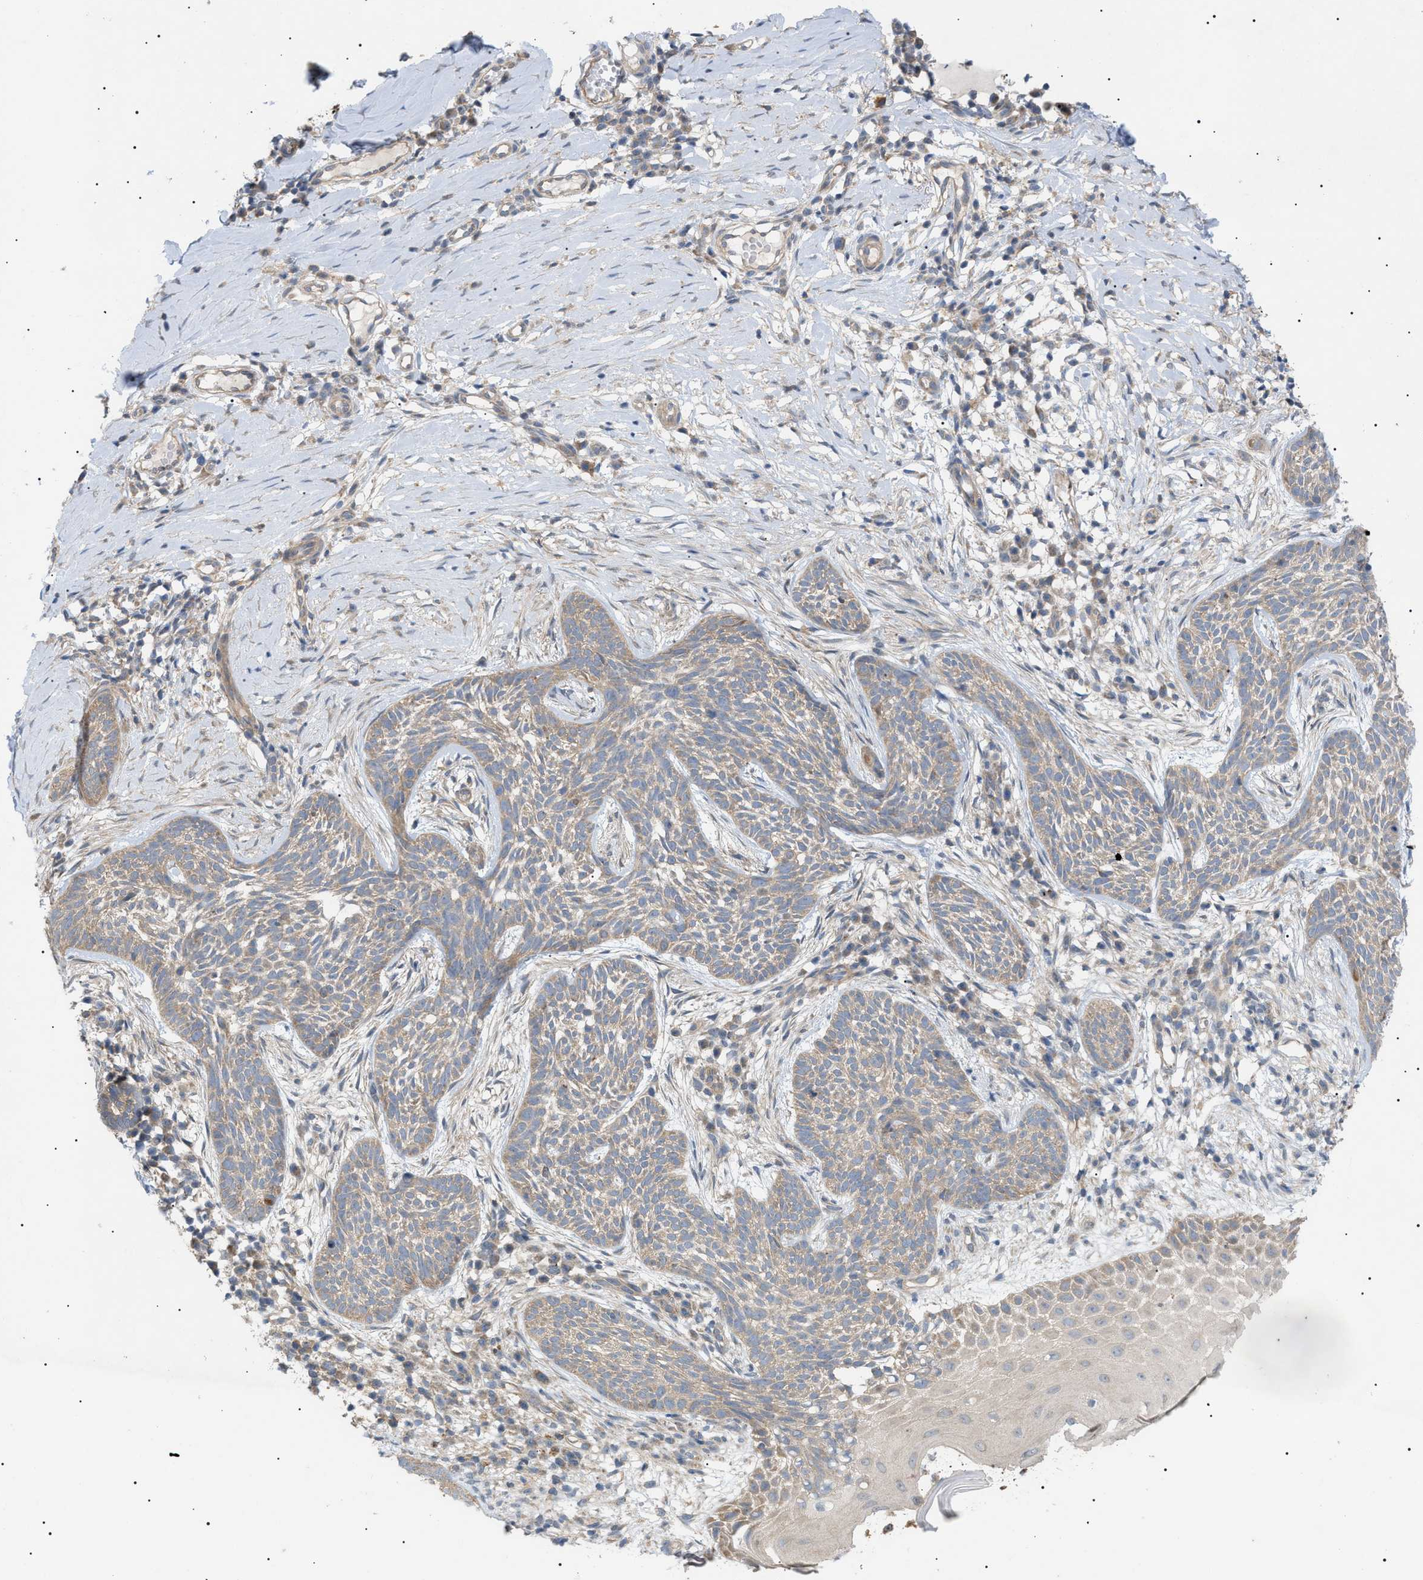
{"staining": {"intensity": "weak", "quantity": ">75%", "location": "cytoplasmic/membranous"}, "tissue": "skin cancer", "cell_type": "Tumor cells", "image_type": "cancer", "snomed": [{"axis": "morphology", "description": "Basal cell carcinoma"}, {"axis": "topography", "description": "Skin"}], "caption": "The image displays a brown stain indicating the presence of a protein in the cytoplasmic/membranous of tumor cells in skin cancer (basal cell carcinoma).", "gene": "IRS2", "patient": {"sex": "female", "age": 59}}